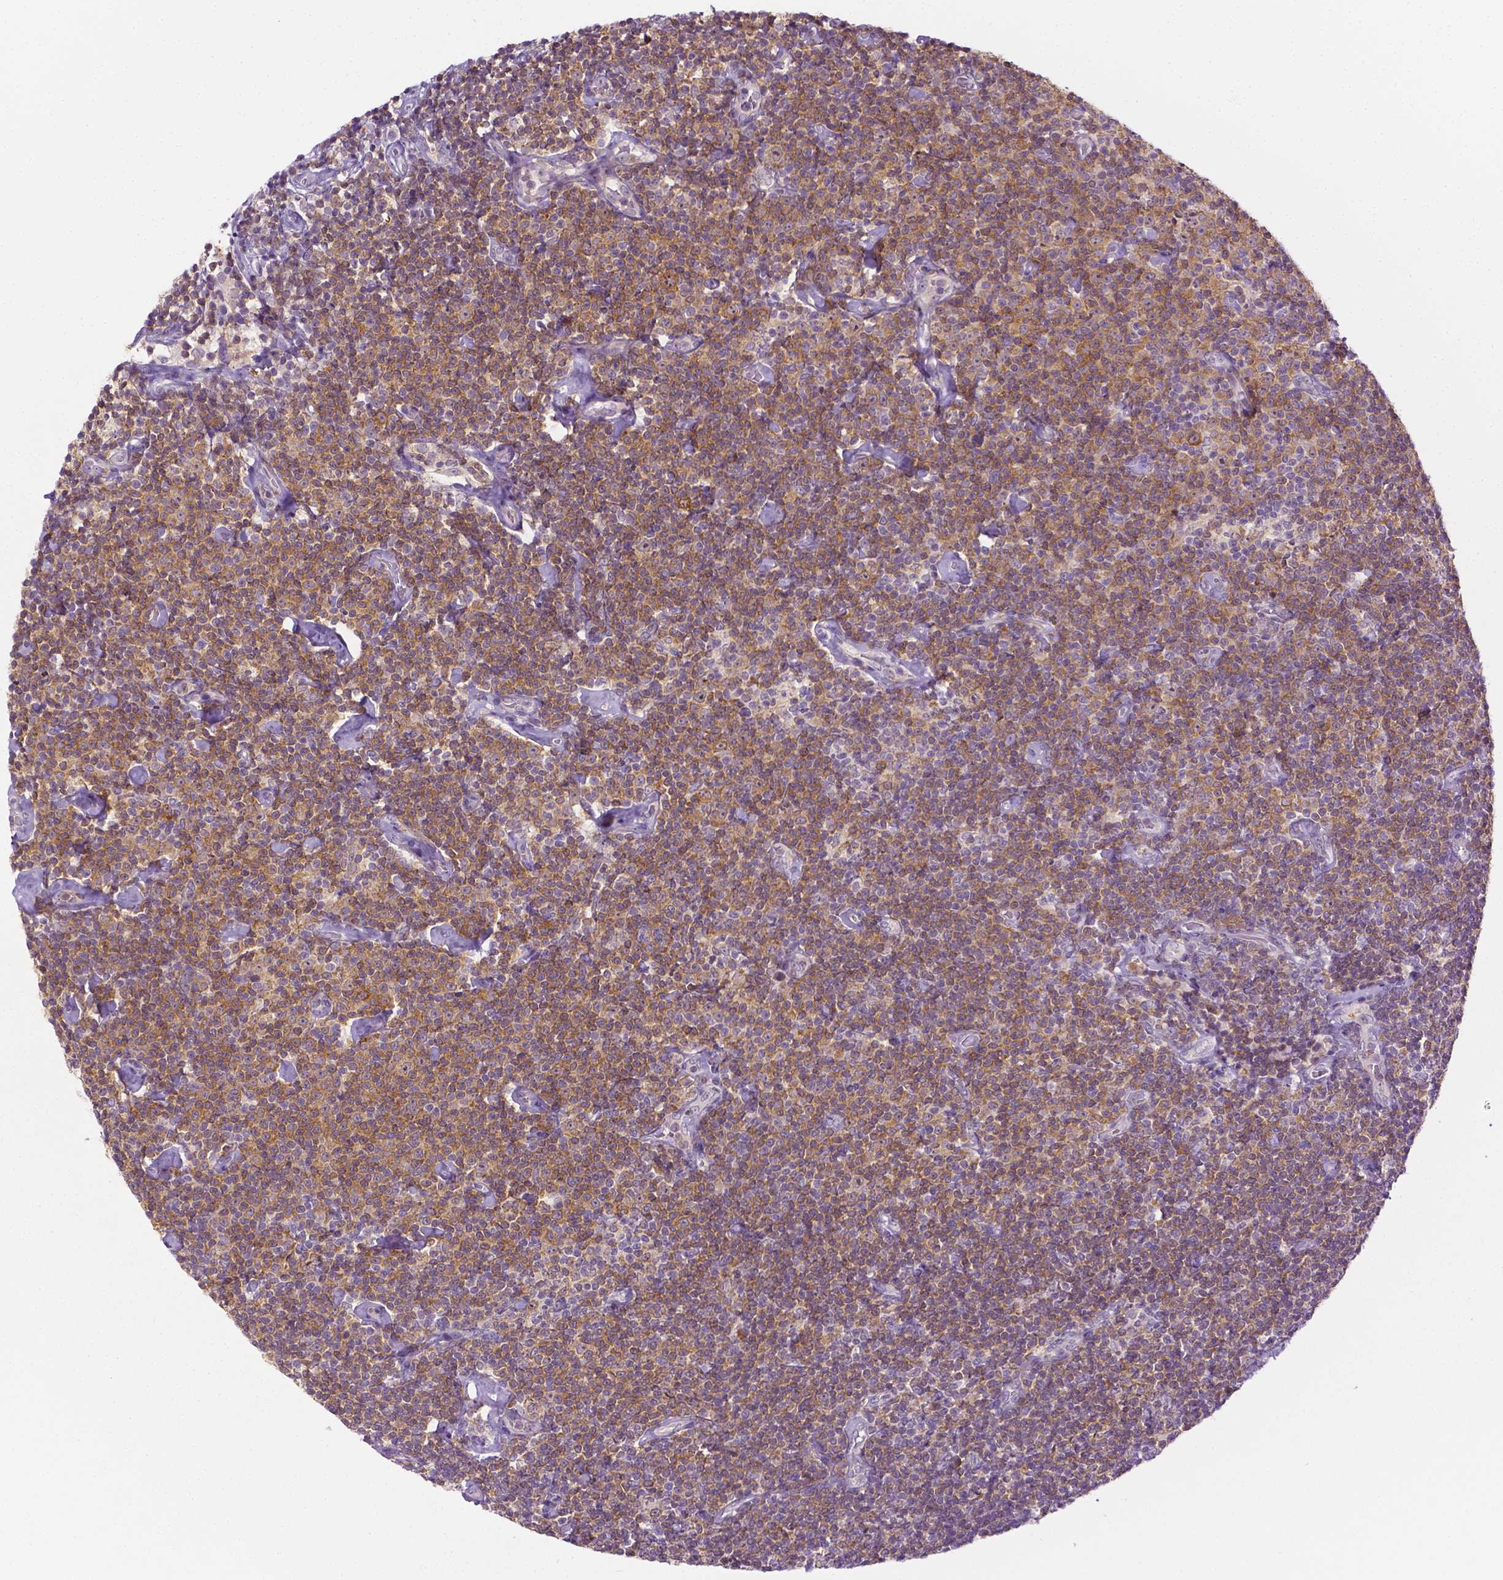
{"staining": {"intensity": "moderate", "quantity": "25%-75%", "location": "cytoplasmic/membranous"}, "tissue": "lymphoma", "cell_type": "Tumor cells", "image_type": "cancer", "snomed": [{"axis": "morphology", "description": "Malignant lymphoma, non-Hodgkin's type, Low grade"}, {"axis": "topography", "description": "Lymph node"}], "caption": "Tumor cells show medium levels of moderate cytoplasmic/membranous staining in approximately 25%-75% of cells in human lymphoma.", "gene": "DENND4A", "patient": {"sex": "male", "age": 81}}